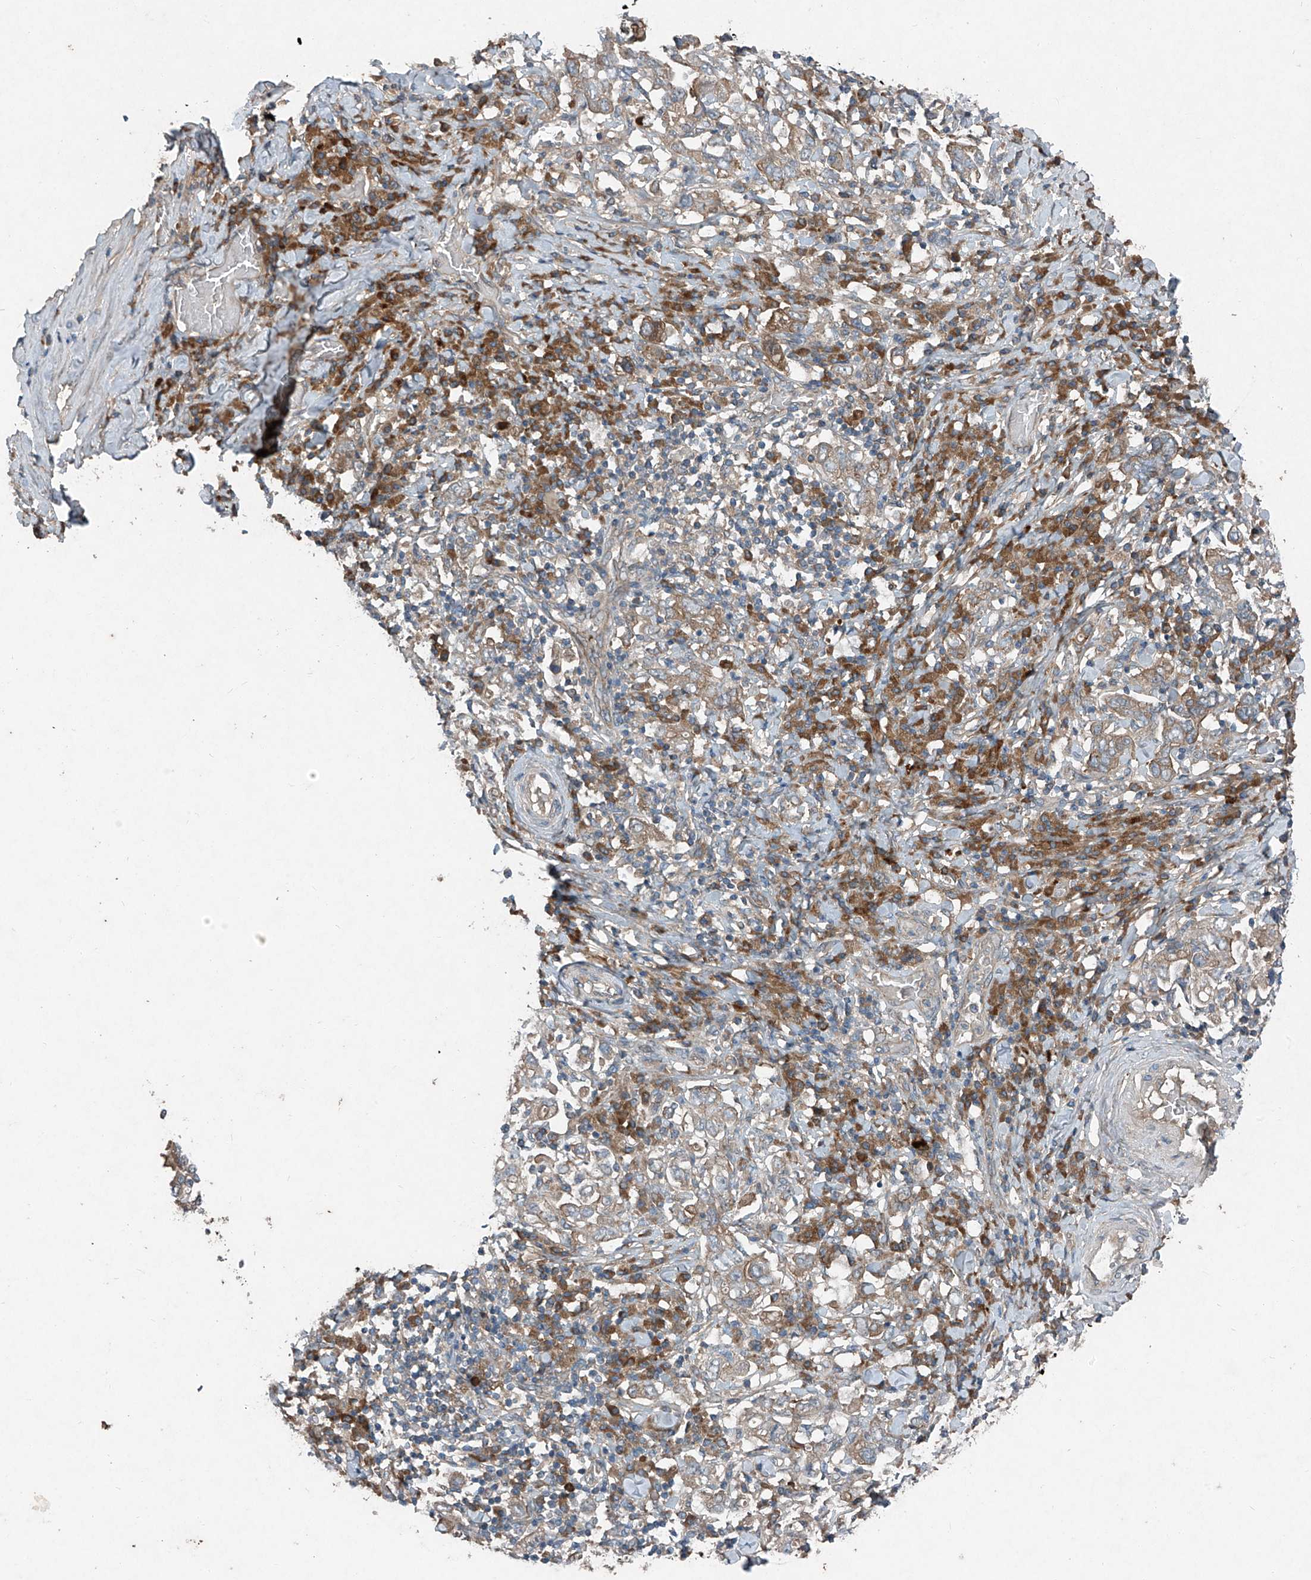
{"staining": {"intensity": "weak", "quantity": ">75%", "location": "cytoplasmic/membranous"}, "tissue": "stomach cancer", "cell_type": "Tumor cells", "image_type": "cancer", "snomed": [{"axis": "morphology", "description": "Adenocarcinoma, NOS"}, {"axis": "topography", "description": "Stomach, upper"}], "caption": "Immunohistochemistry histopathology image of human stomach cancer (adenocarcinoma) stained for a protein (brown), which demonstrates low levels of weak cytoplasmic/membranous staining in about >75% of tumor cells.", "gene": "FOXRED2", "patient": {"sex": "male", "age": 62}}